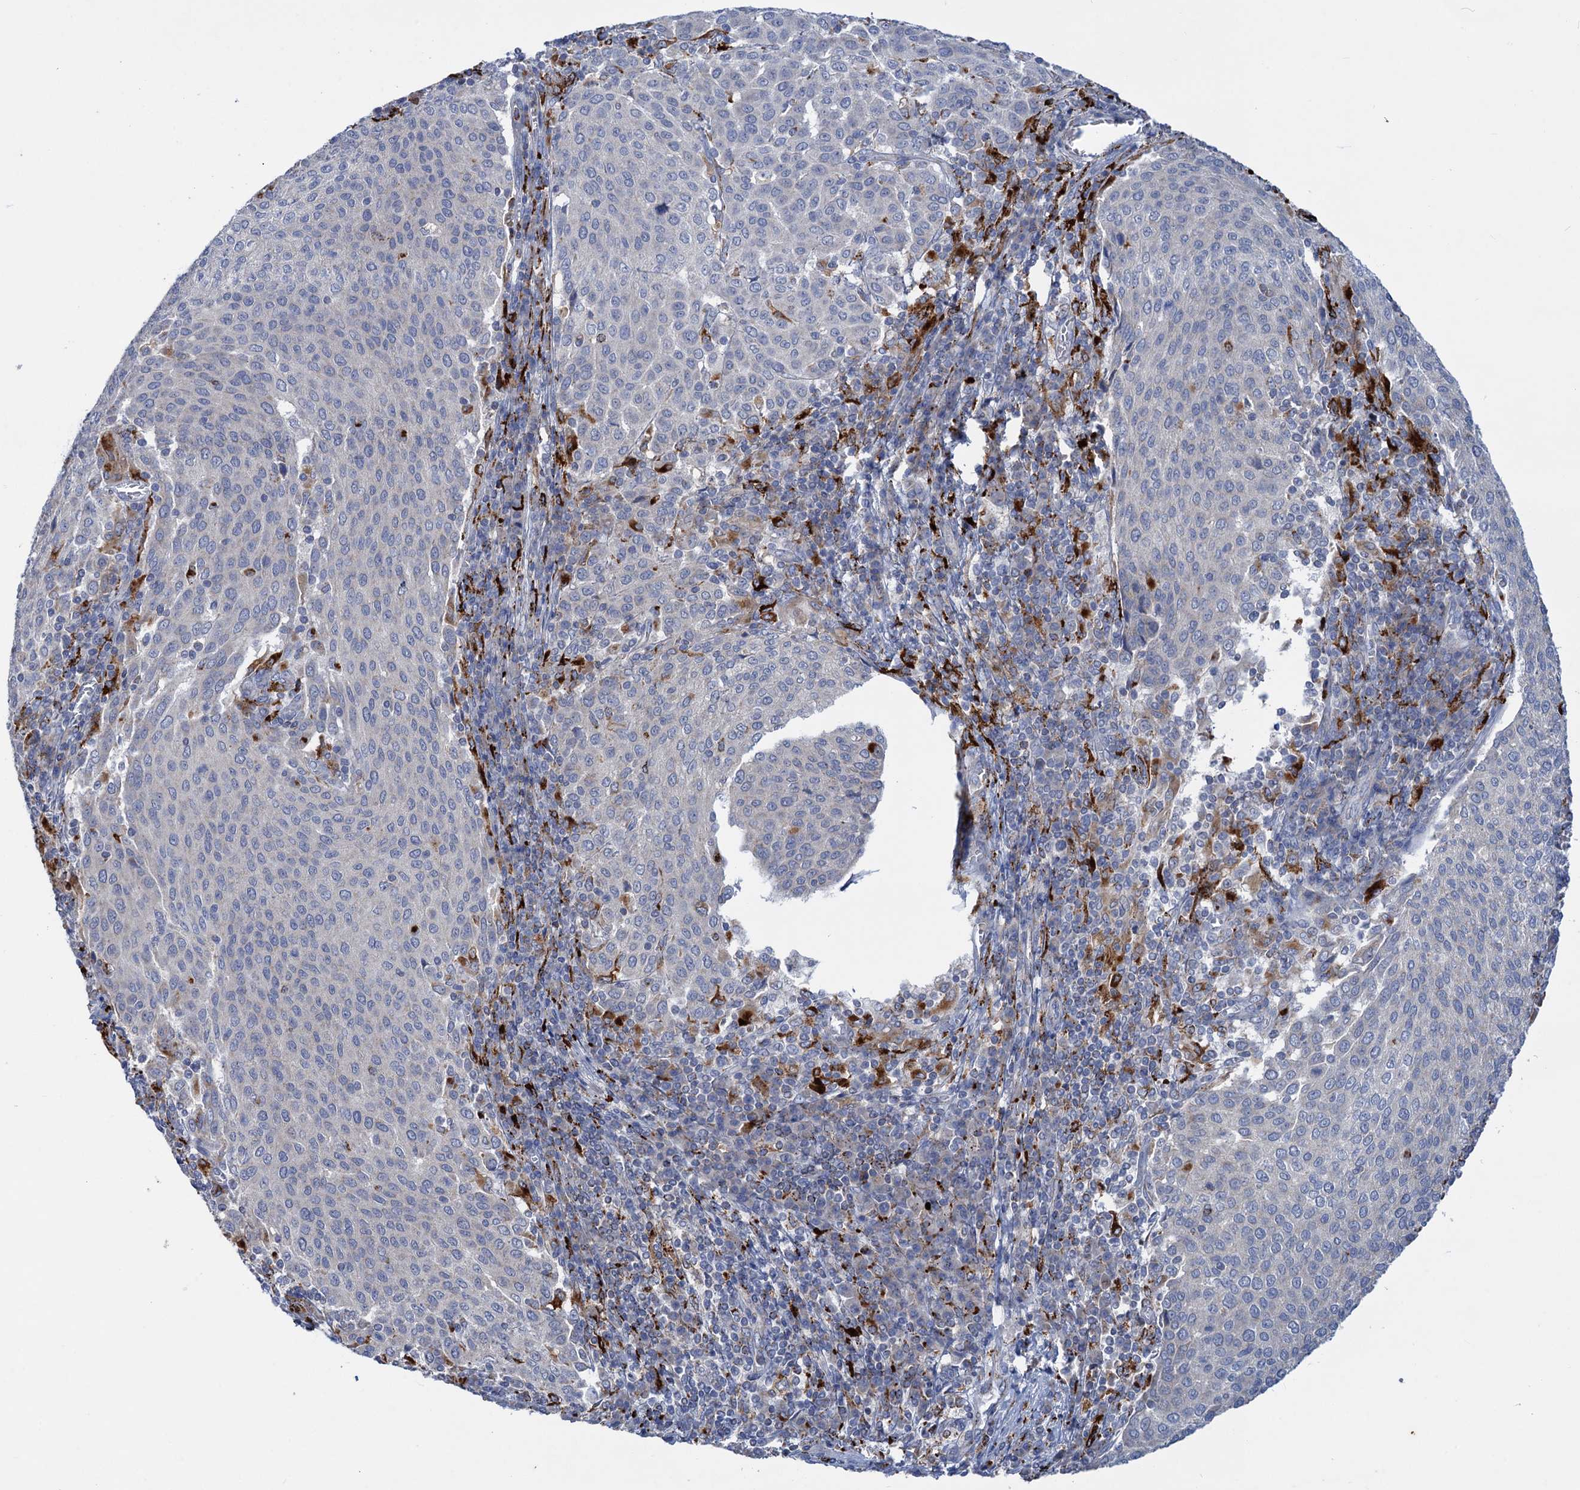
{"staining": {"intensity": "negative", "quantity": "none", "location": "none"}, "tissue": "cervical cancer", "cell_type": "Tumor cells", "image_type": "cancer", "snomed": [{"axis": "morphology", "description": "Squamous cell carcinoma, NOS"}, {"axis": "topography", "description": "Cervix"}], "caption": "Immunohistochemical staining of cervical squamous cell carcinoma displays no significant positivity in tumor cells.", "gene": "ANKS3", "patient": {"sex": "female", "age": 46}}